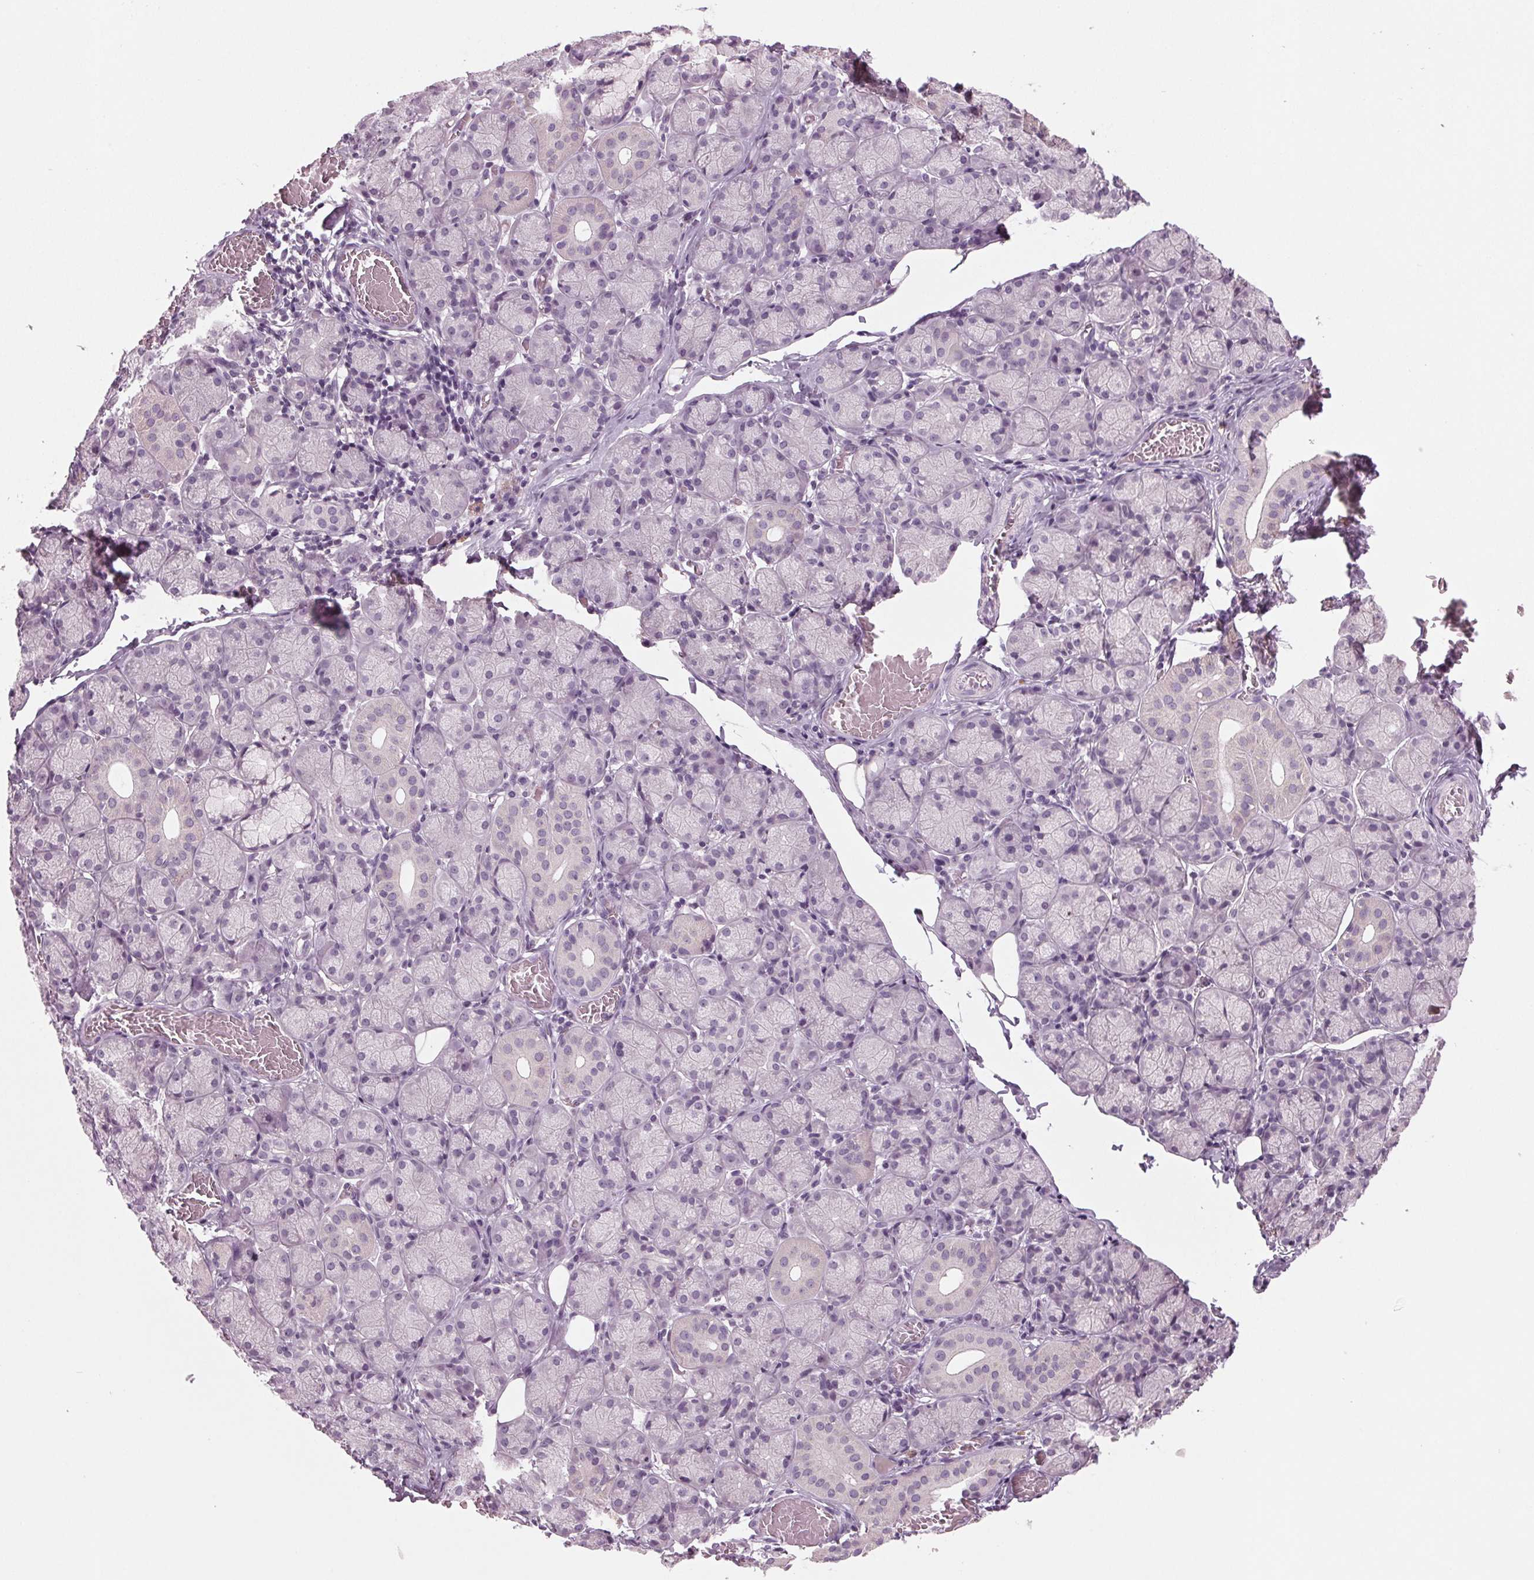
{"staining": {"intensity": "moderate", "quantity": "<25%", "location": "cytoplasmic/membranous"}, "tissue": "salivary gland", "cell_type": "Glandular cells", "image_type": "normal", "snomed": [{"axis": "morphology", "description": "Normal tissue, NOS"}, {"axis": "topography", "description": "Salivary gland"}, {"axis": "topography", "description": "Peripheral nerve tissue"}], "caption": "High-power microscopy captured an immunohistochemistry image of unremarkable salivary gland, revealing moderate cytoplasmic/membranous staining in approximately <25% of glandular cells.", "gene": "BHLHE22", "patient": {"sex": "female", "age": 24}}